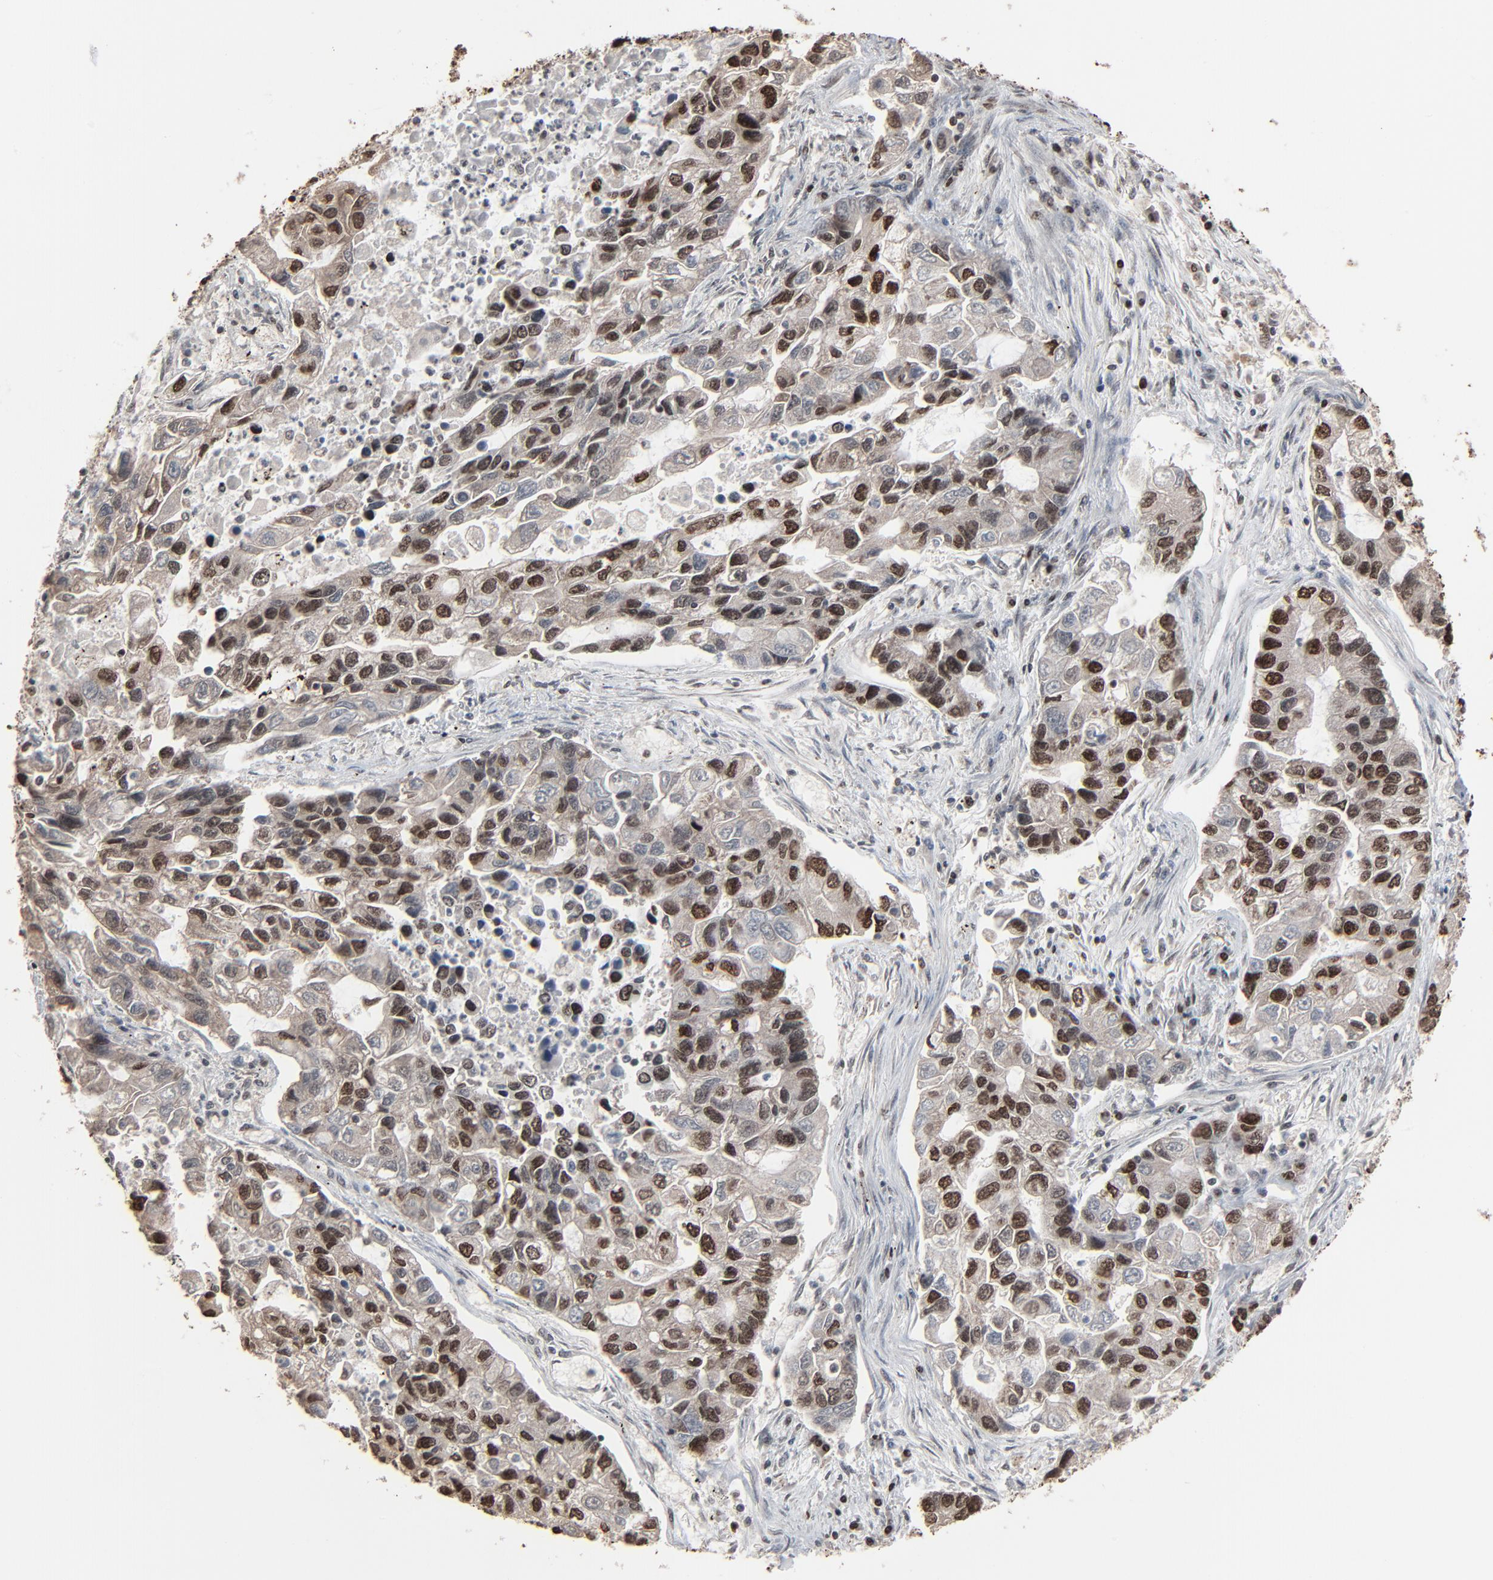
{"staining": {"intensity": "moderate", "quantity": "25%-75%", "location": "nuclear"}, "tissue": "lung cancer", "cell_type": "Tumor cells", "image_type": "cancer", "snomed": [{"axis": "morphology", "description": "Adenocarcinoma, NOS"}, {"axis": "topography", "description": "Lung"}], "caption": "Brown immunohistochemical staining in lung adenocarcinoma exhibits moderate nuclear staining in approximately 25%-75% of tumor cells.", "gene": "RPS6KA3", "patient": {"sex": "female", "age": 51}}